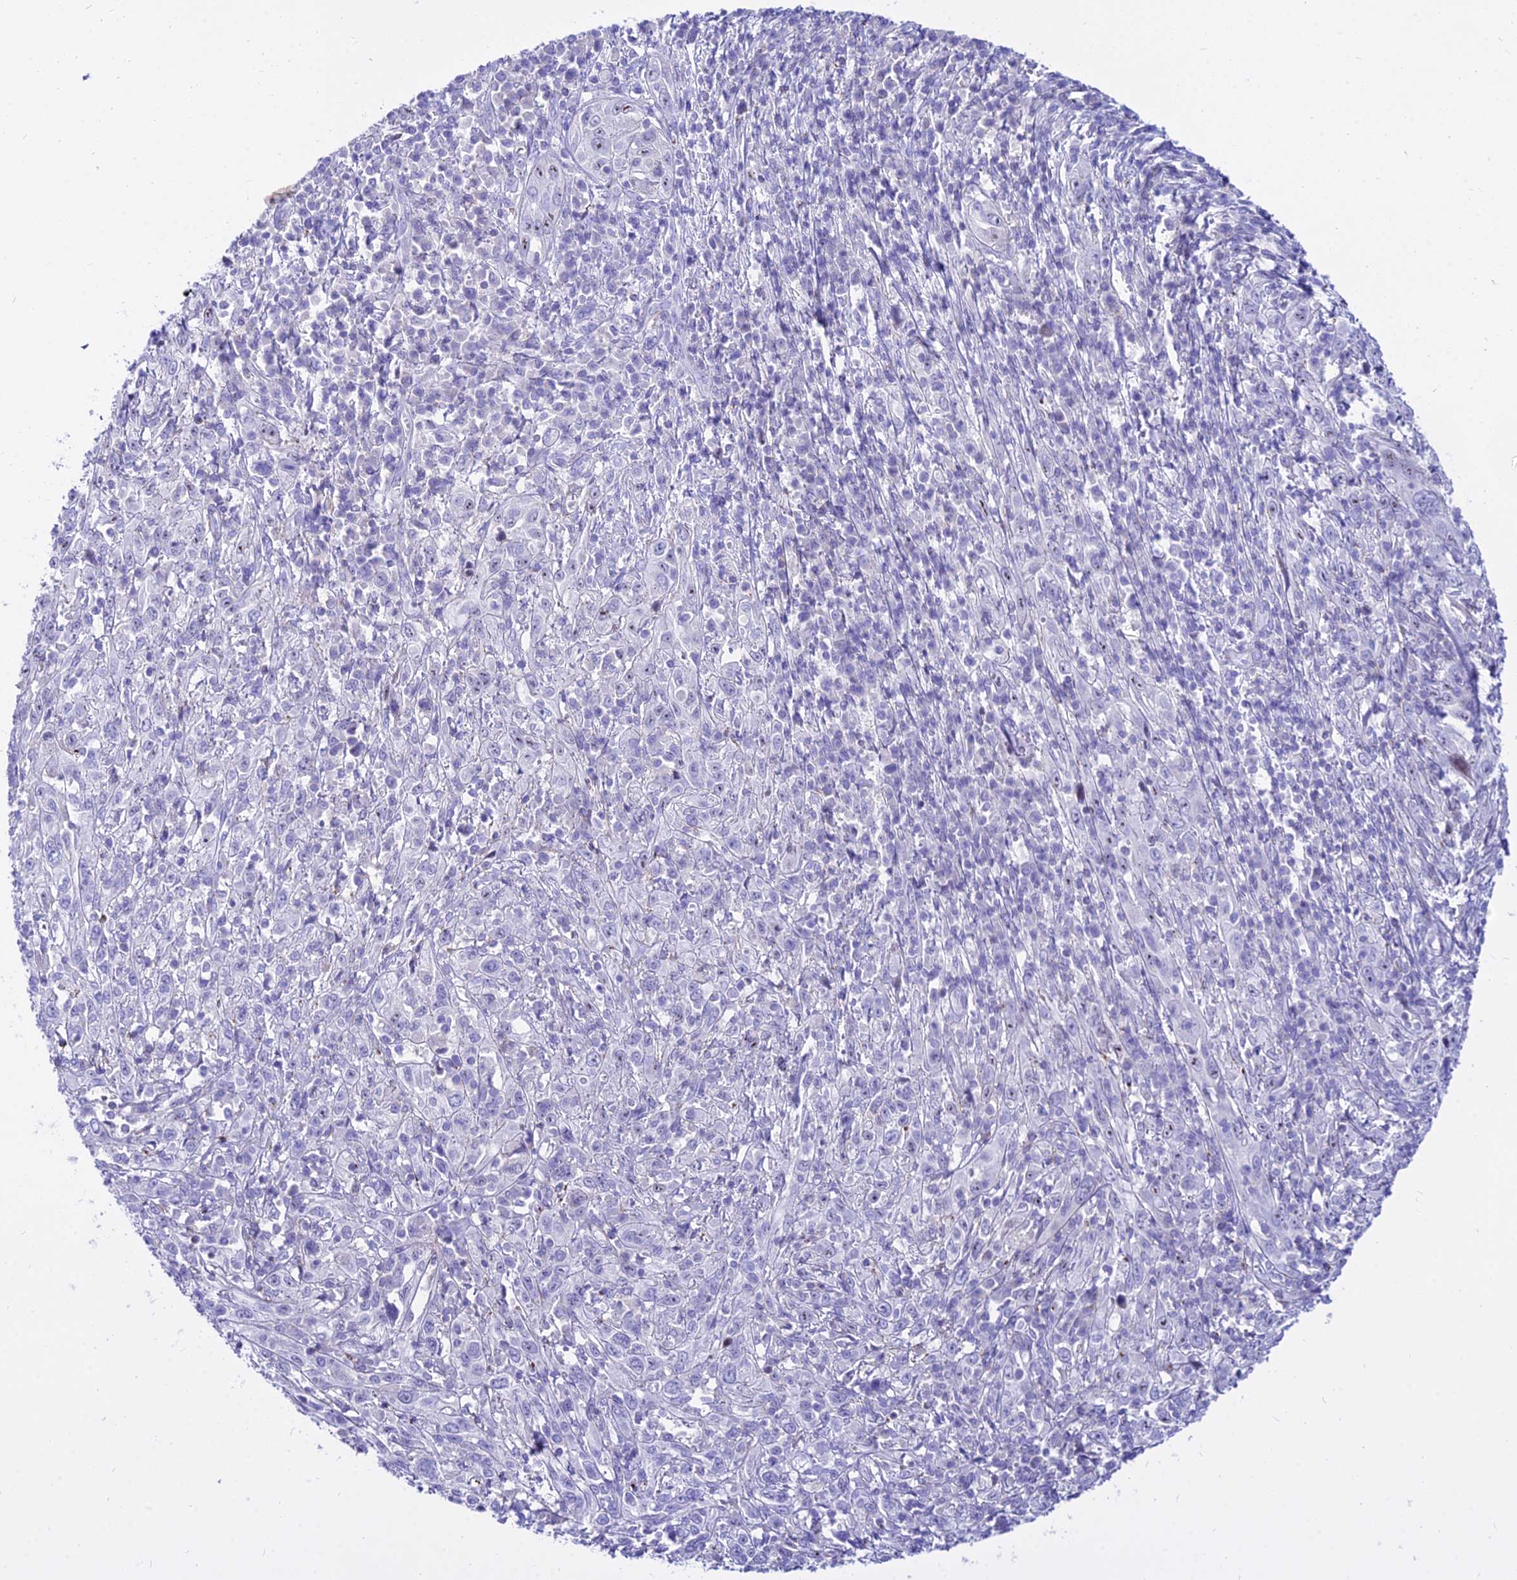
{"staining": {"intensity": "negative", "quantity": "none", "location": "none"}, "tissue": "cervical cancer", "cell_type": "Tumor cells", "image_type": "cancer", "snomed": [{"axis": "morphology", "description": "Squamous cell carcinoma, NOS"}, {"axis": "topography", "description": "Cervix"}], "caption": "Immunohistochemical staining of human cervical cancer (squamous cell carcinoma) exhibits no significant expression in tumor cells.", "gene": "DLX1", "patient": {"sex": "female", "age": 46}}